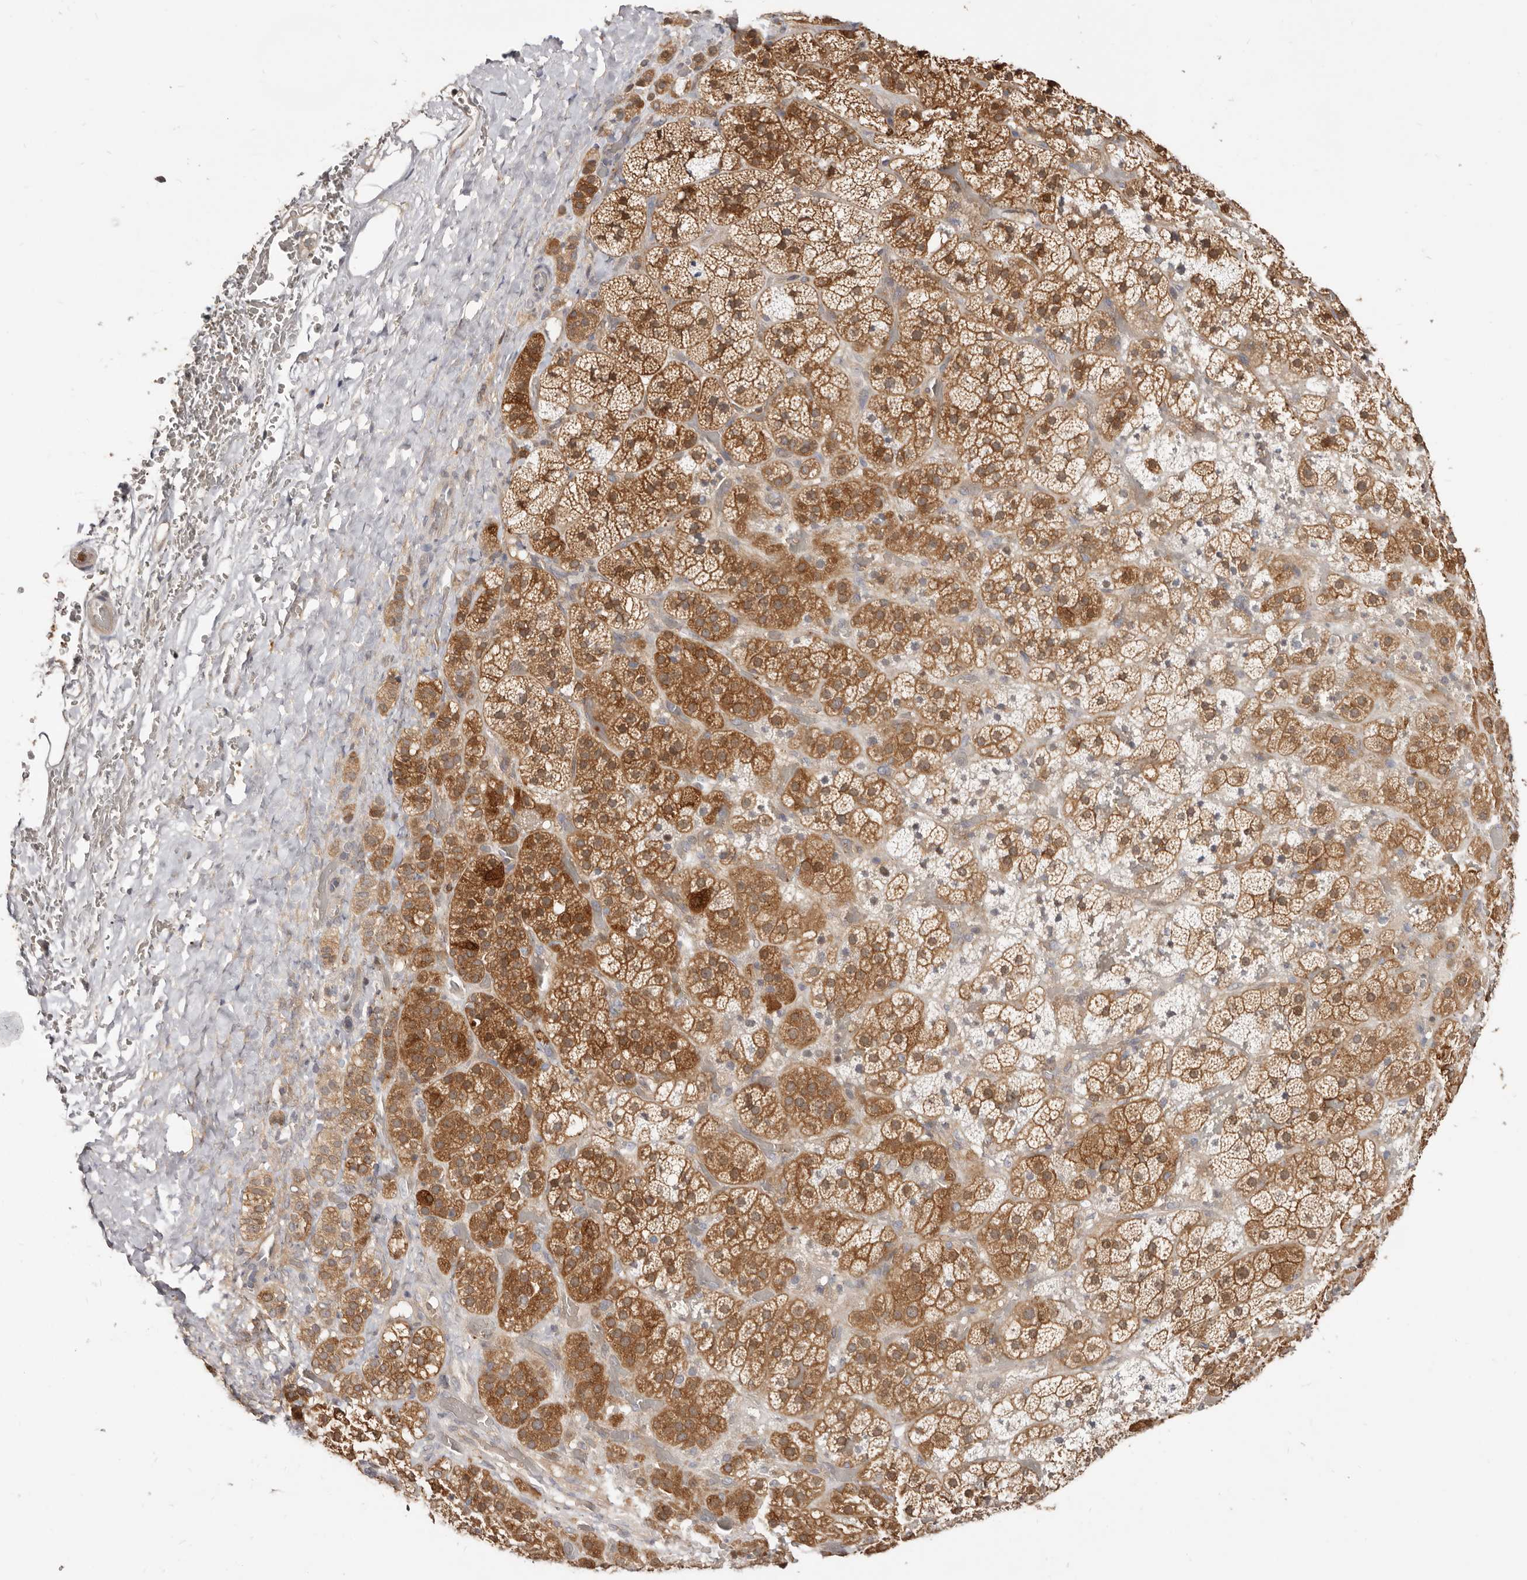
{"staining": {"intensity": "moderate", "quantity": ">75%", "location": "cytoplasmic/membranous,nuclear"}, "tissue": "adrenal gland", "cell_type": "Glandular cells", "image_type": "normal", "snomed": [{"axis": "morphology", "description": "Normal tissue, NOS"}, {"axis": "topography", "description": "Adrenal gland"}], "caption": "Brown immunohistochemical staining in normal adrenal gland demonstrates moderate cytoplasmic/membranous,nuclear staining in about >75% of glandular cells.", "gene": "TC2N", "patient": {"sex": "male", "age": 57}}